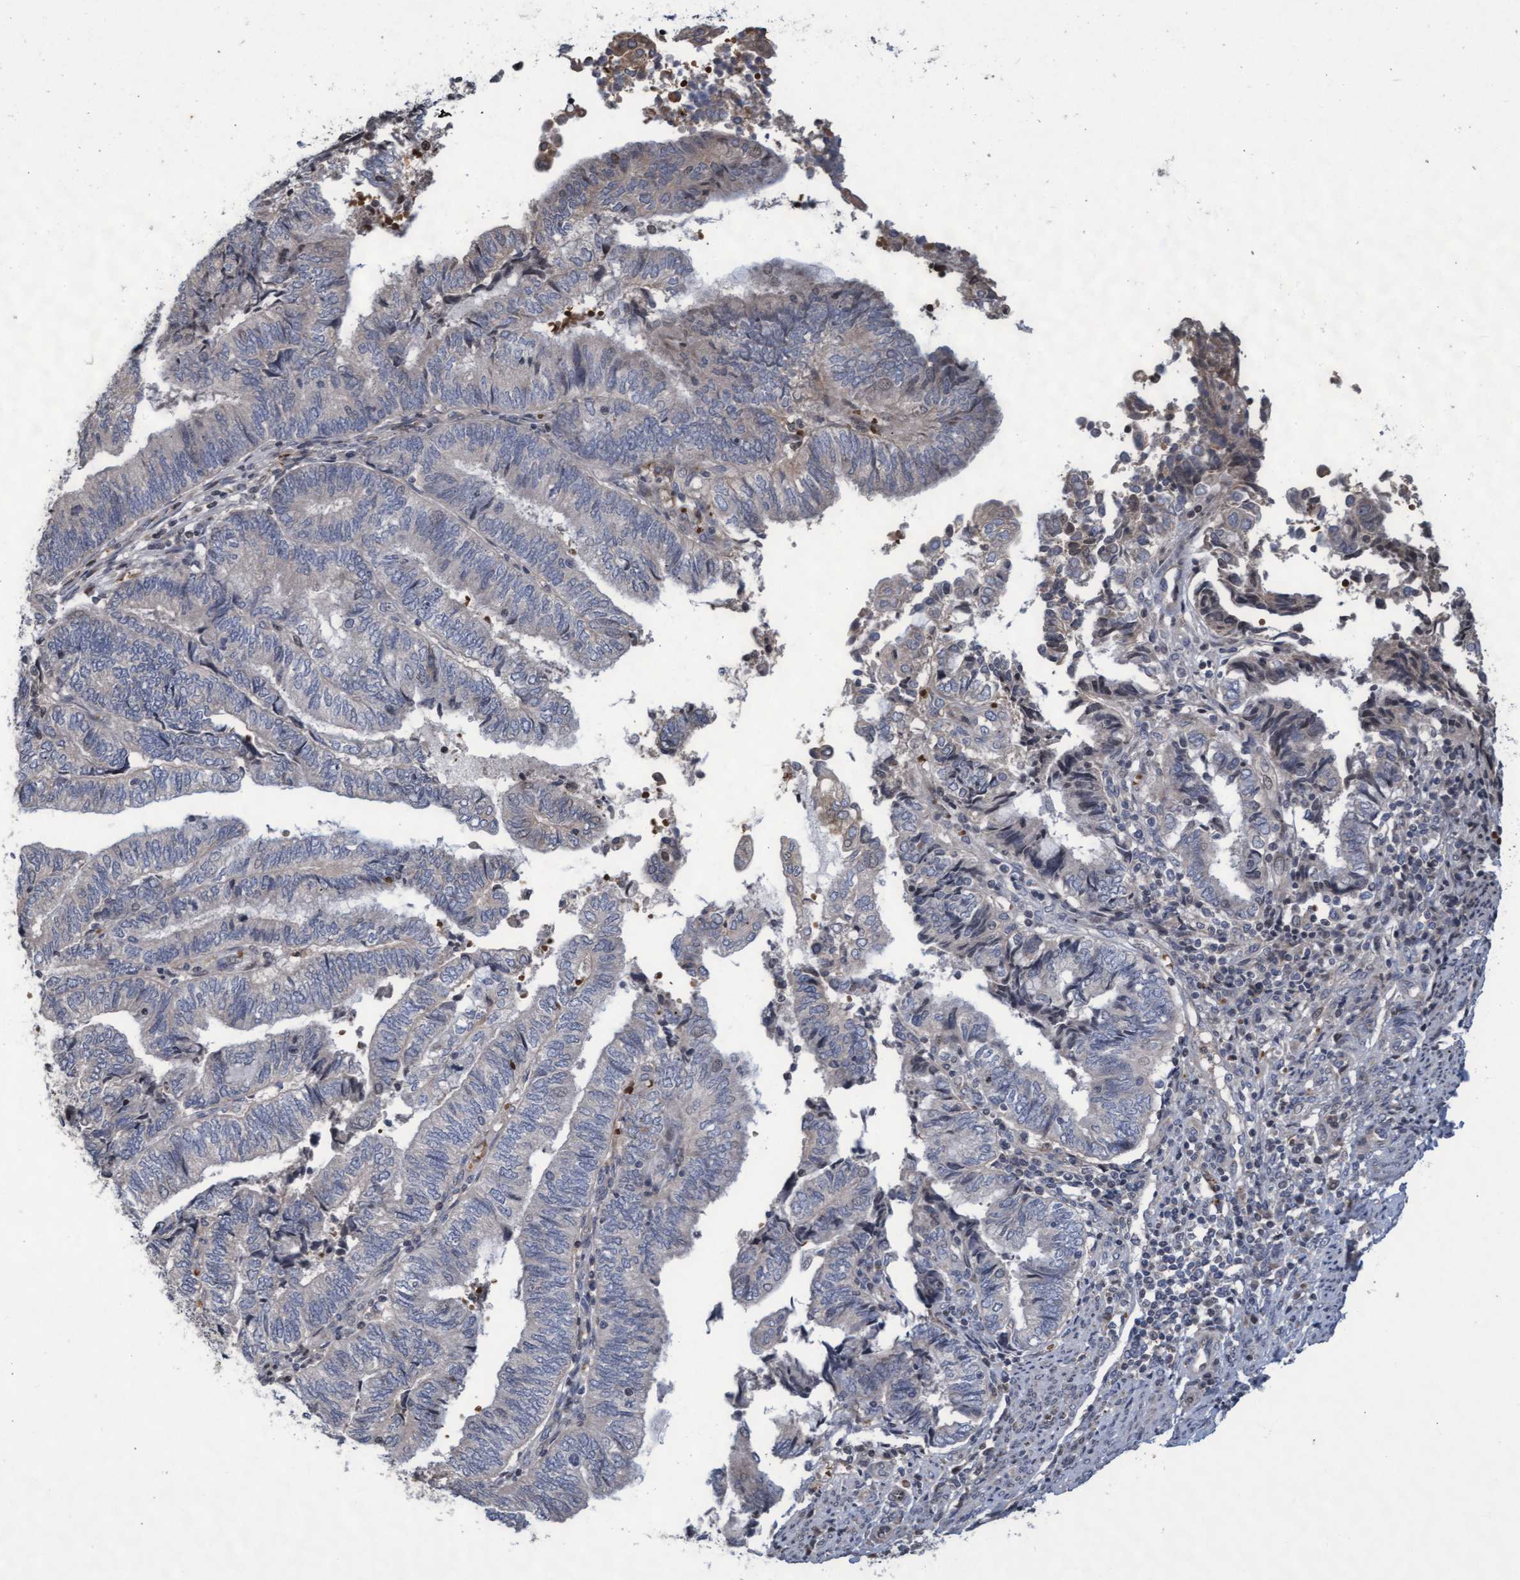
{"staining": {"intensity": "negative", "quantity": "none", "location": "none"}, "tissue": "endometrial cancer", "cell_type": "Tumor cells", "image_type": "cancer", "snomed": [{"axis": "morphology", "description": "Adenocarcinoma, NOS"}, {"axis": "topography", "description": "Uterus"}, {"axis": "topography", "description": "Endometrium"}], "caption": "IHC of human endometrial cancer (adenocarcinoma) reveals no positivity in tumor cells.", "gene": "KCNC2", "patient": {"sex": "female", "age": 70}}